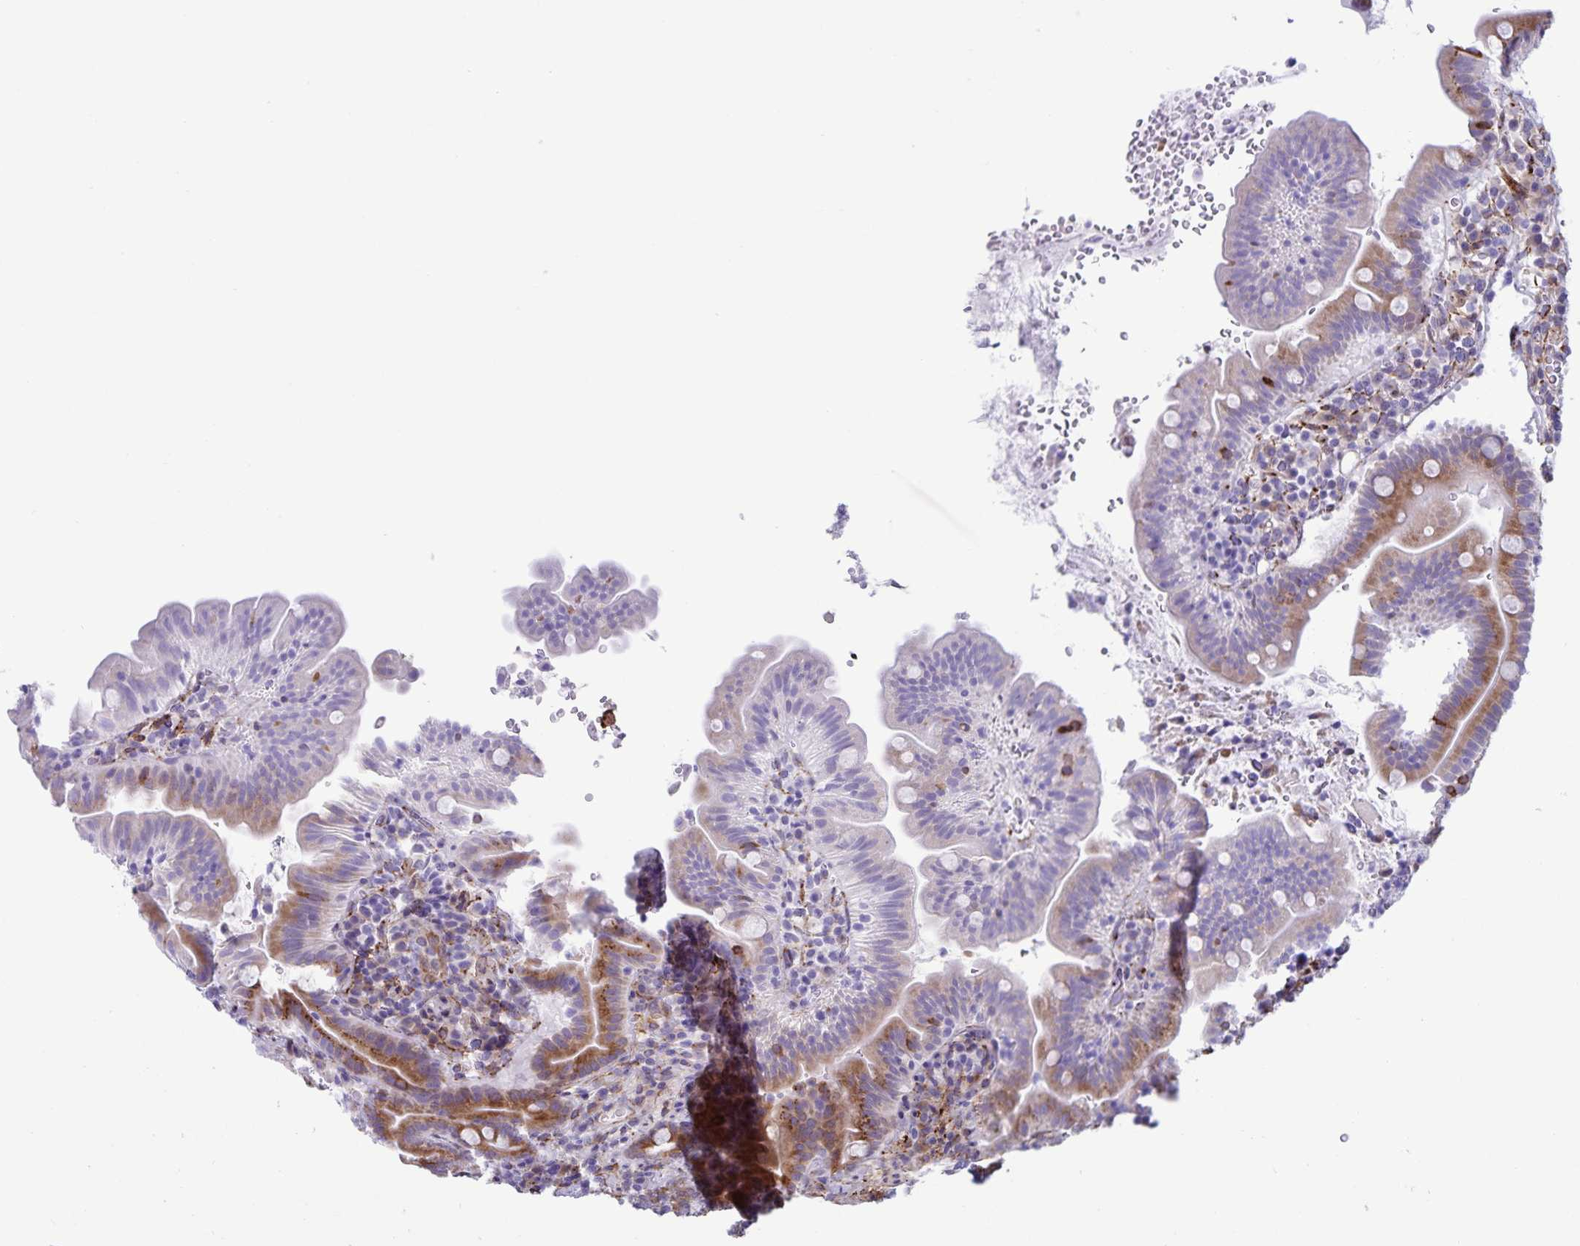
{"staining": {"intensity": "strong", "quantity": "<25%", "location": "cytoplasmic/membranous"}, "tissue": "small intestine", "cell_type": "Glandular cells", "image_type": "normal", "snomed": [{"axis": "morphology", "description": "Normal tissue, NOS"}, {"axis": "topography", "description": "Small intestine"}], "caption": "Benign small intestine shows strong cytoplasmic/membranous expression in approximately <25% of glandular cells, visualized by immunohistochemistry.", "gene": "RCN1", "patient": {"sex": "male", "age": 26}}